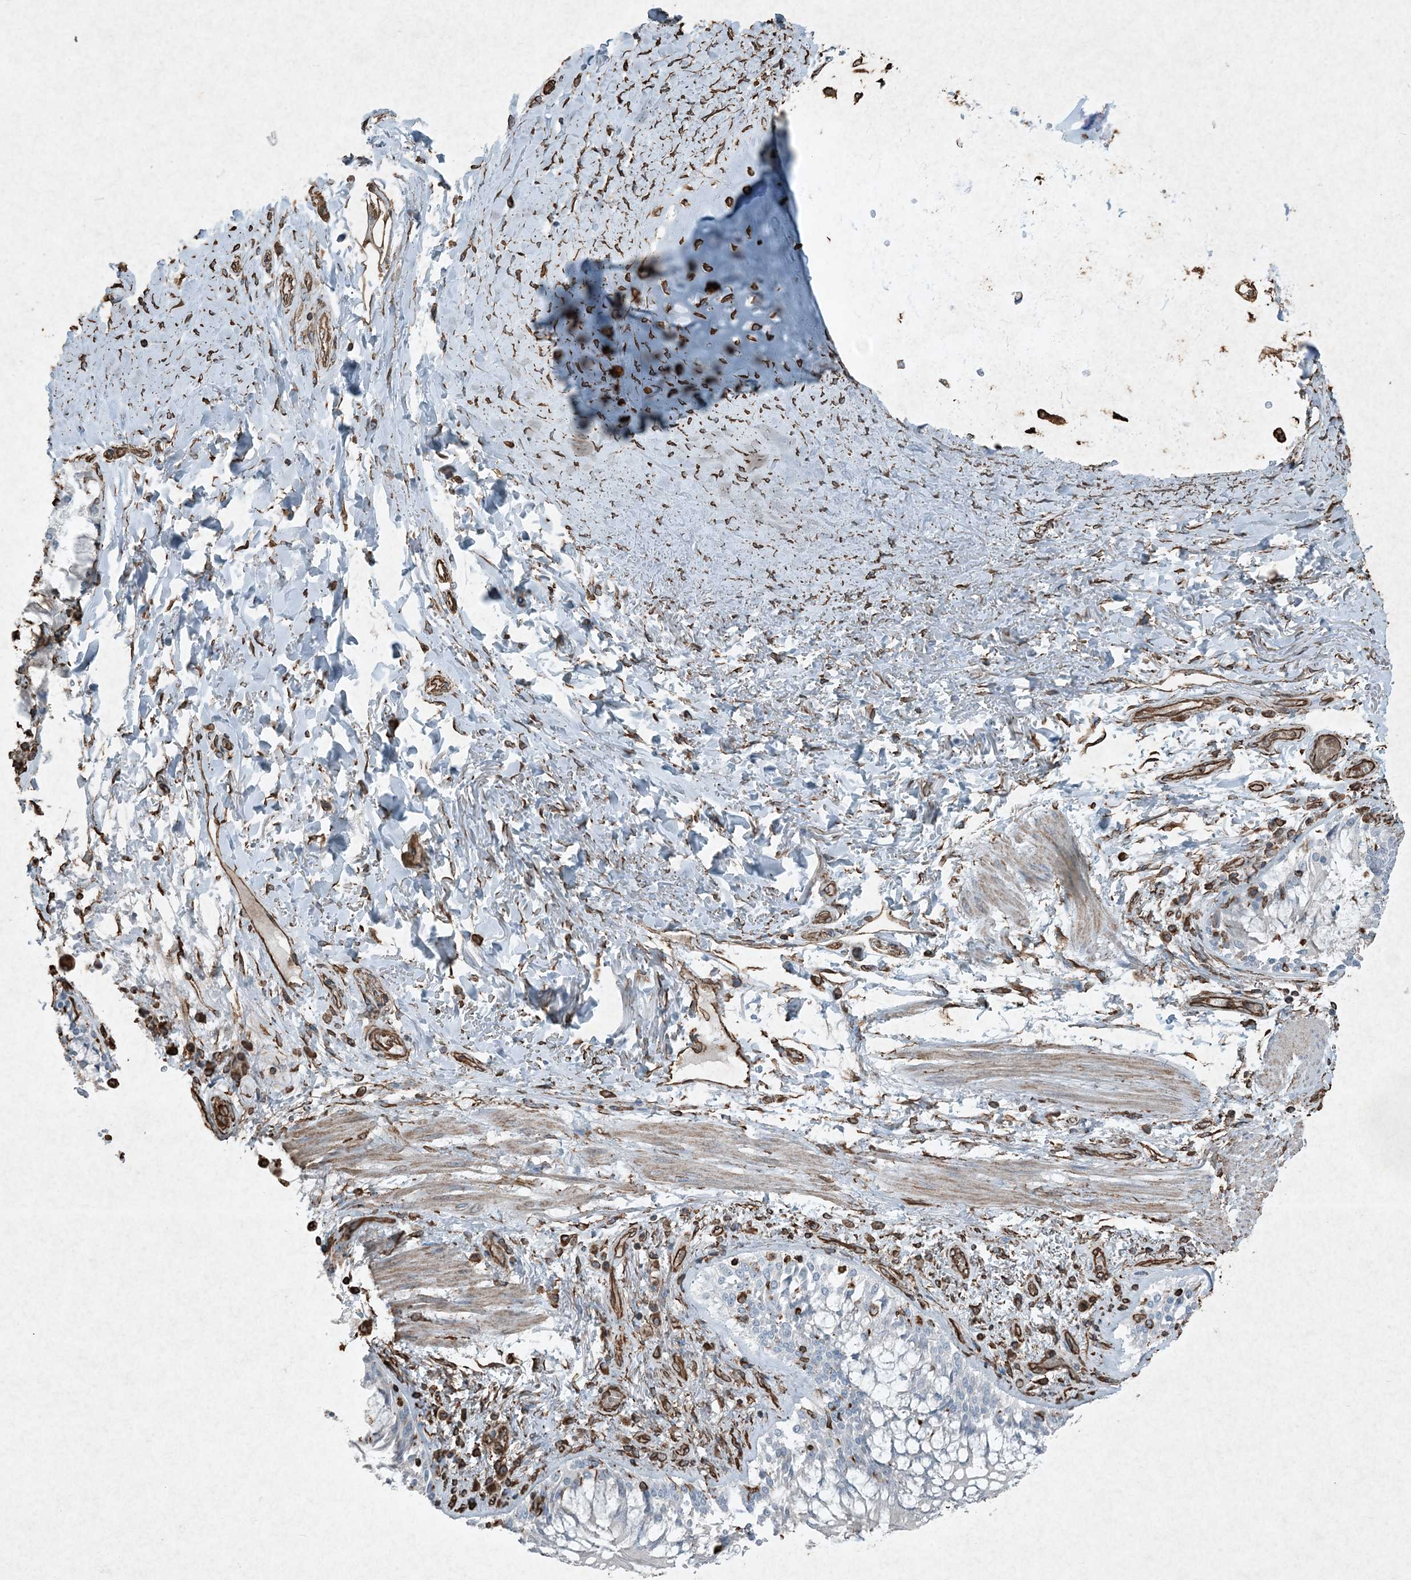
{"staining": {"intensity": "moderate", "quantity": ">75%", "location": "cytoplasmic/membranous"}, "tissue": "adipose tissue", "cell_type": "Adipocytes", "image_type": "normal", "snomed": [{"axis": "morphology", "description": "Normal tissue, NOS"}, {"axis": "topography", "description": "Cartilage tissue"}, {"axis": "topography", "description": "Bronchus"}, {"axis": "topography", "description": "Lung"}, {"axis": "topography", "description": "Peripheral nerve tissue"}], "caption": "A brown stain highlights moderate cytoplasmic/membranous positivity of a protein in adipocytes of normal adipose tissue. The protein of interest is stained brown, and the nuclei are stained in blue (DAB IHC with brightfield microscopy, high magnification).", "gene": "RYK", "patient": {"sex": "female", "age": 49}}